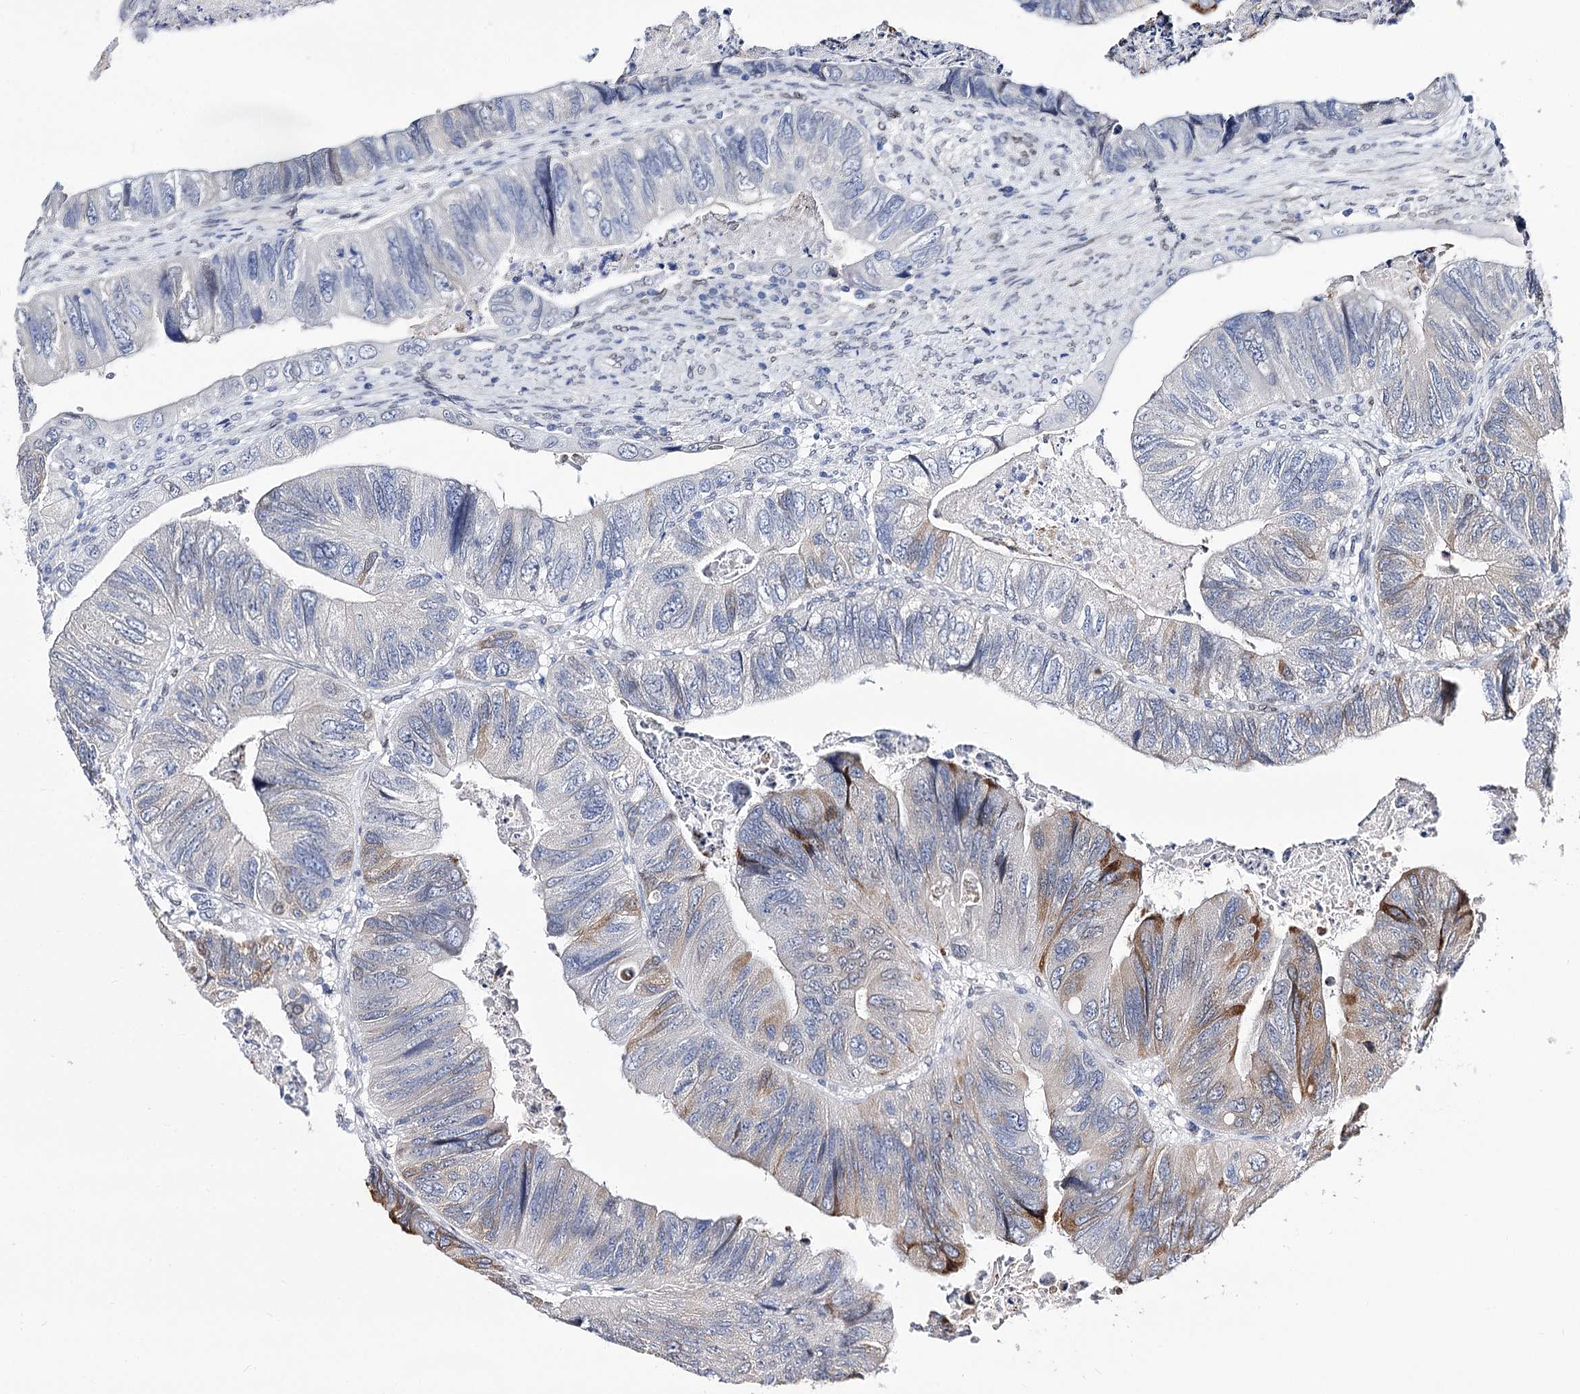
{"staining": {"intensity": "moderate", "quantity": "<25%", "location": "cytoplasmic/membranous"}, "tissue": "colorectal cancer", "cell_type": "Tumor cells", "image_type": "cancer", "snomed": [{"axis": "morphology", "description": "Adenocarcinoma, NOS"}, {"axis": "topography", "description": "Rectum"}], "caption": "The image displays staining of colorectal adenocarcinoma, revealing moderate cytoplasmic/membranous protein staining (brown color) within tumor cells. (Stains: DAB (3,3'-diaminobenzidine) in brown, nuclei in blue, Microscopy: brightfield microscopy at high magnification).", "gene": "TMEM201", "patient": {"sex": "male", "age": 63}}